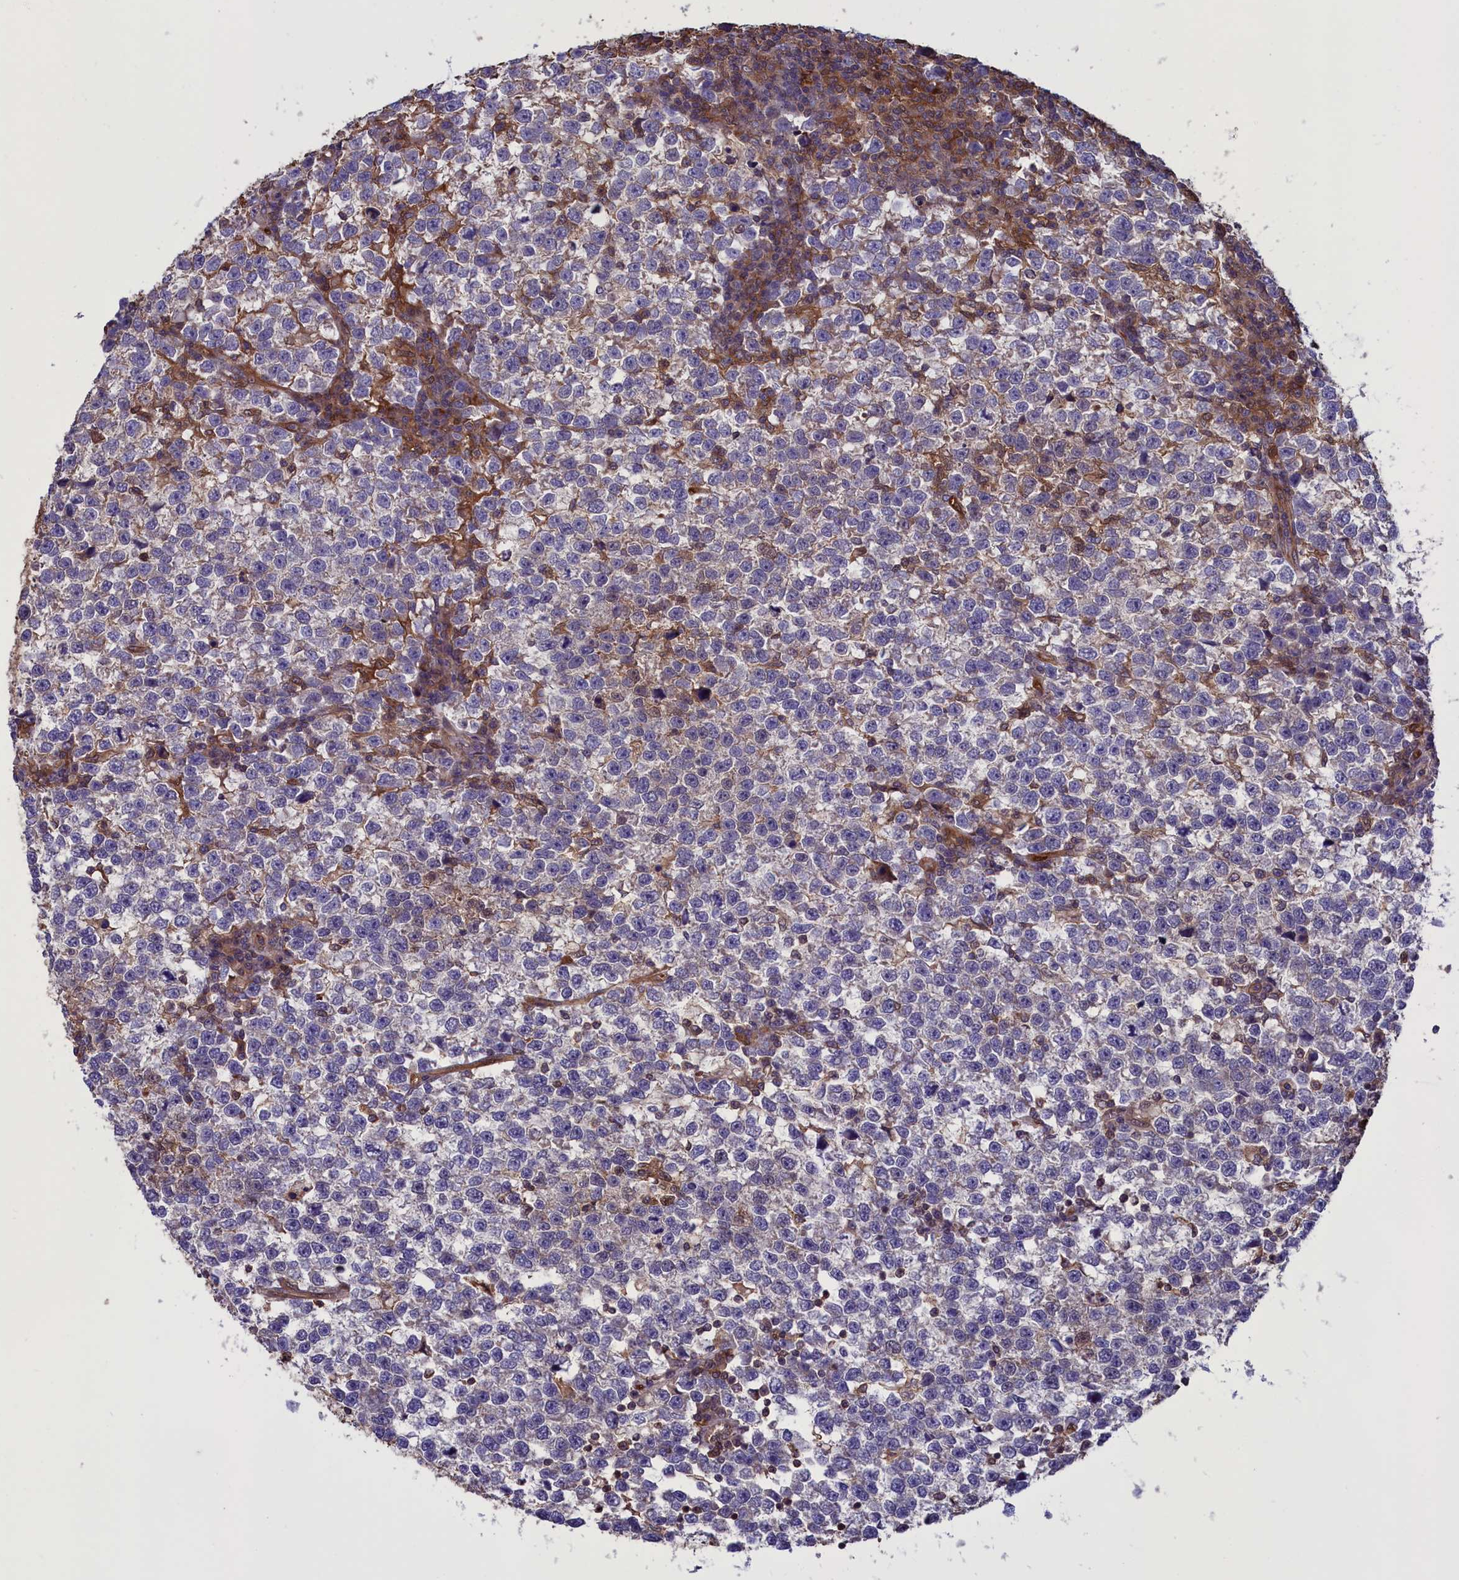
{"staining": {"intensity": "weak", "quantity": "<25%", "location": "cytoplasmic/membranous"}, "tissue": "testis cancer", "cell_type": "Tumor cells", "image_type": "cancer", "snomed": [{"axis": "morphology", "description": "Normal tissue, NOS"}, {"axis": "morphology", "description": "Seminoma, NOS"}, {"axis": "topography", "description": "Testis"}], "caption": "IHC micrograph of human testis seminoma stained for a protein (brown), which exhibits no staining in tumor cells.", "gene": "ARHGAP18", "patient": {"sex": "male", "age": 43}}